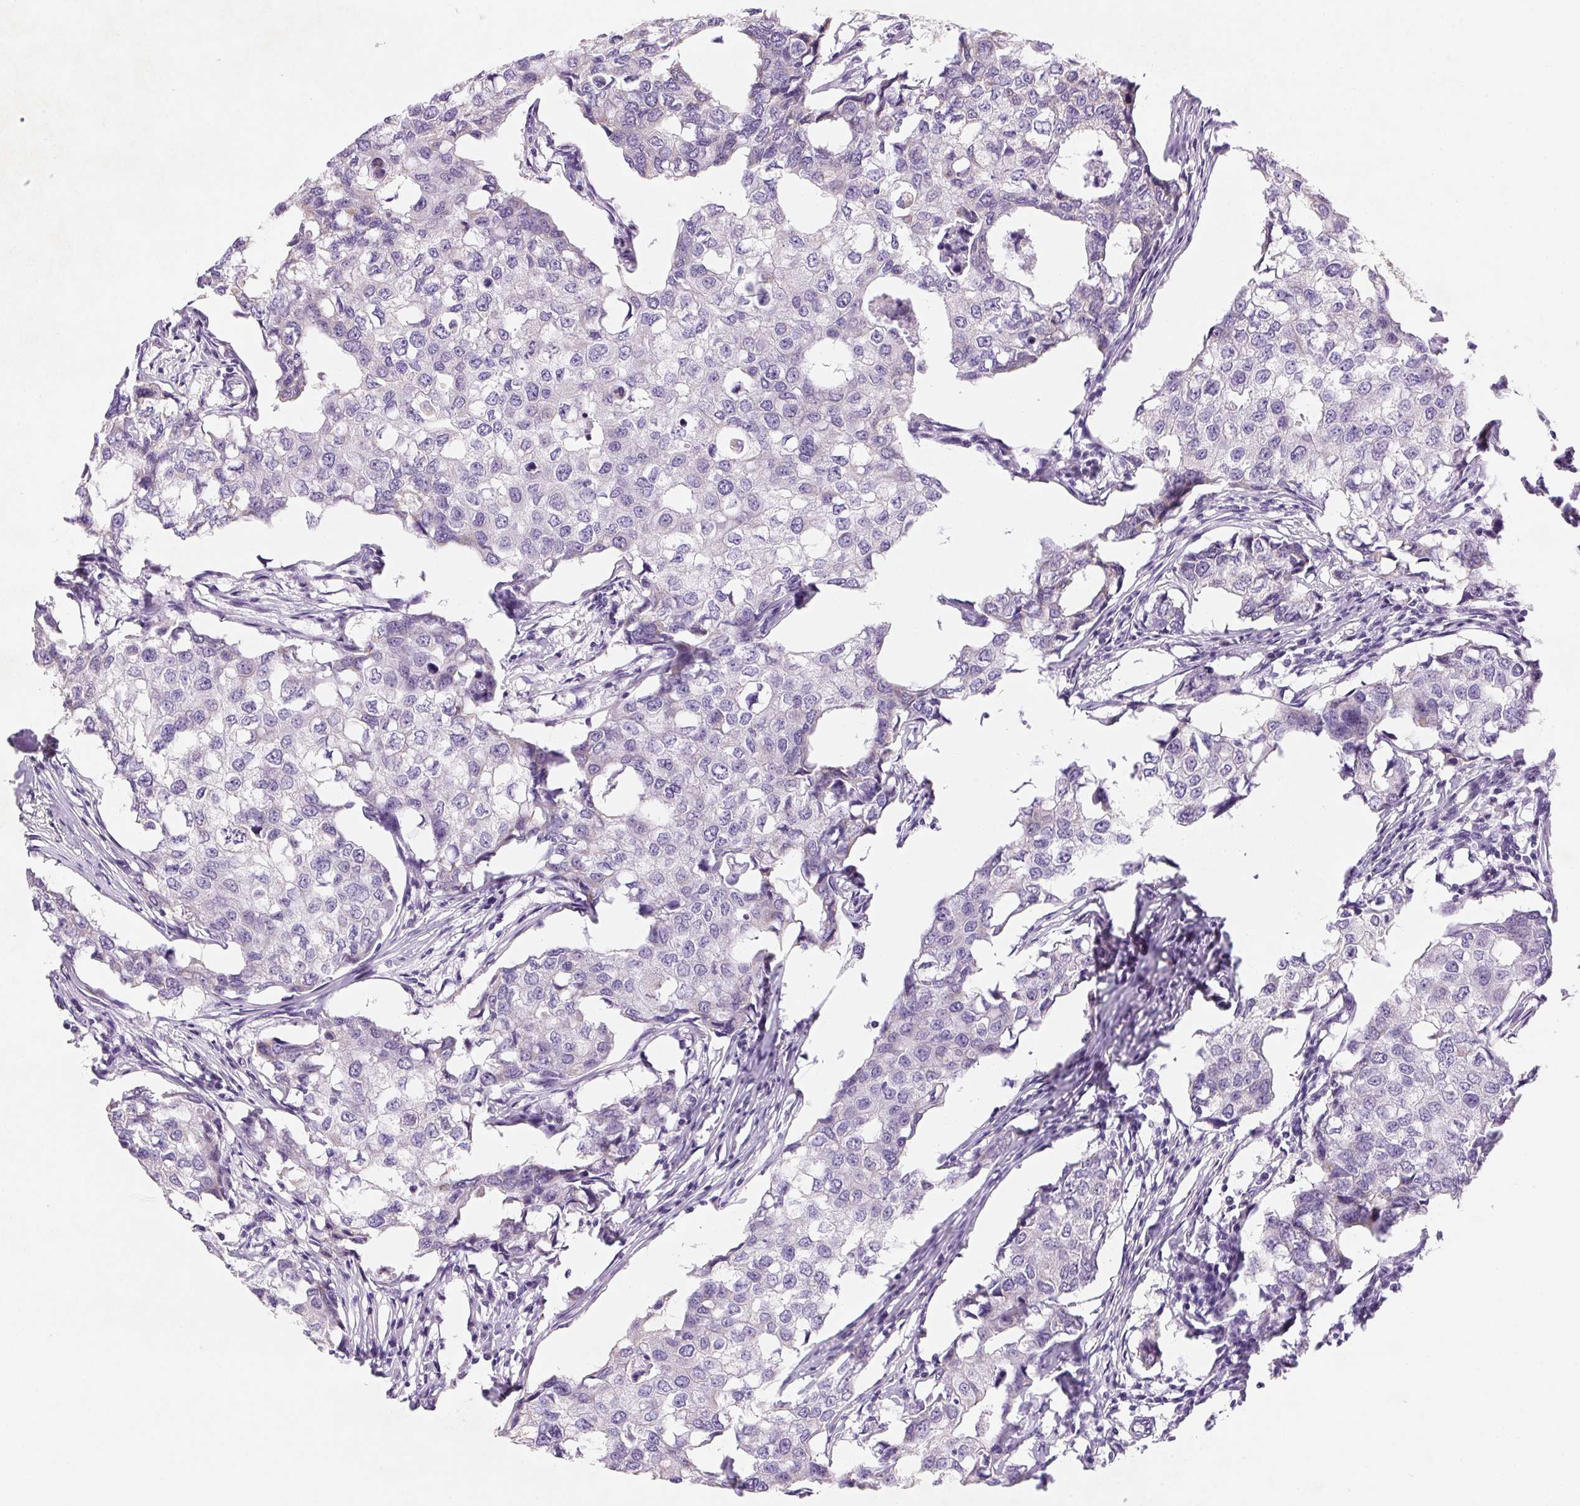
{"staining": {"intensity": "negative", "quantity": "none", "location": "none"}, "tissue": "breast cancer", "cell_type": "Tumor cells", "image_type": "cancer", "snomed": [{"axis": "morphology", "description": "Duct carcinoma"}, {"axis": "topography", "description": "Breast"}], "caption": "Tumor cells show no significant expression in breast cancer.", "gene": "DPPA5", "patient": {"sex": "female", "age": 27}}